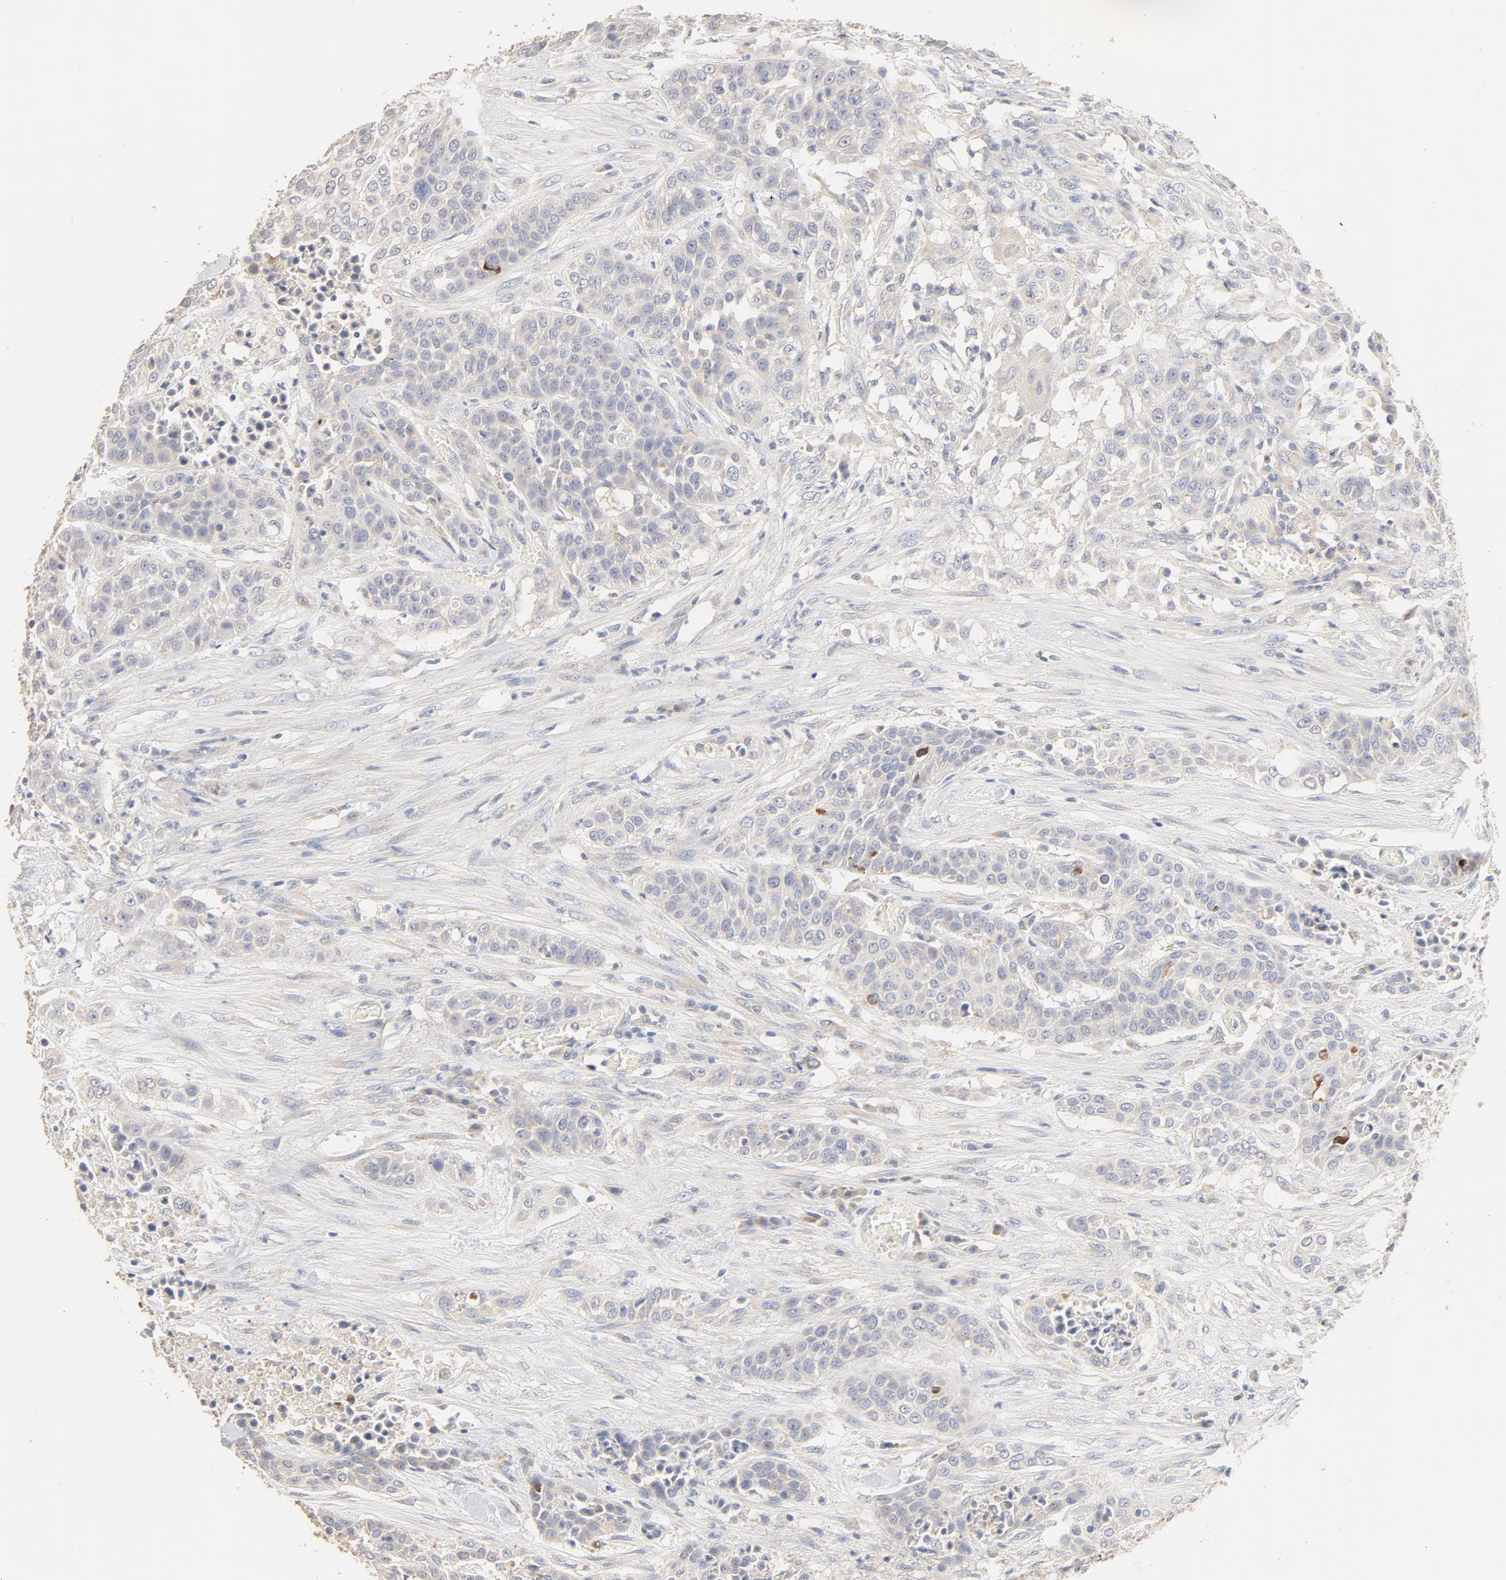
{"staining": {"intensity": "negative", "quantity": "none", "location": "none"}, "tissue": "urothelial cancer", "cell_type": "Tumor cells", "image_type": "cancer", "snomed": [{"axis": "morphology", "description": "Urothelial carcinoma, High grade"}, {"axis": "topography", "description": "Urinary bladder"}], "caption": "There is no significant staining in tumor cells of urothelial carcinoma (high-grade).", "gene": "FCGBP", "patient": {"sex": "male", "age": 74}}